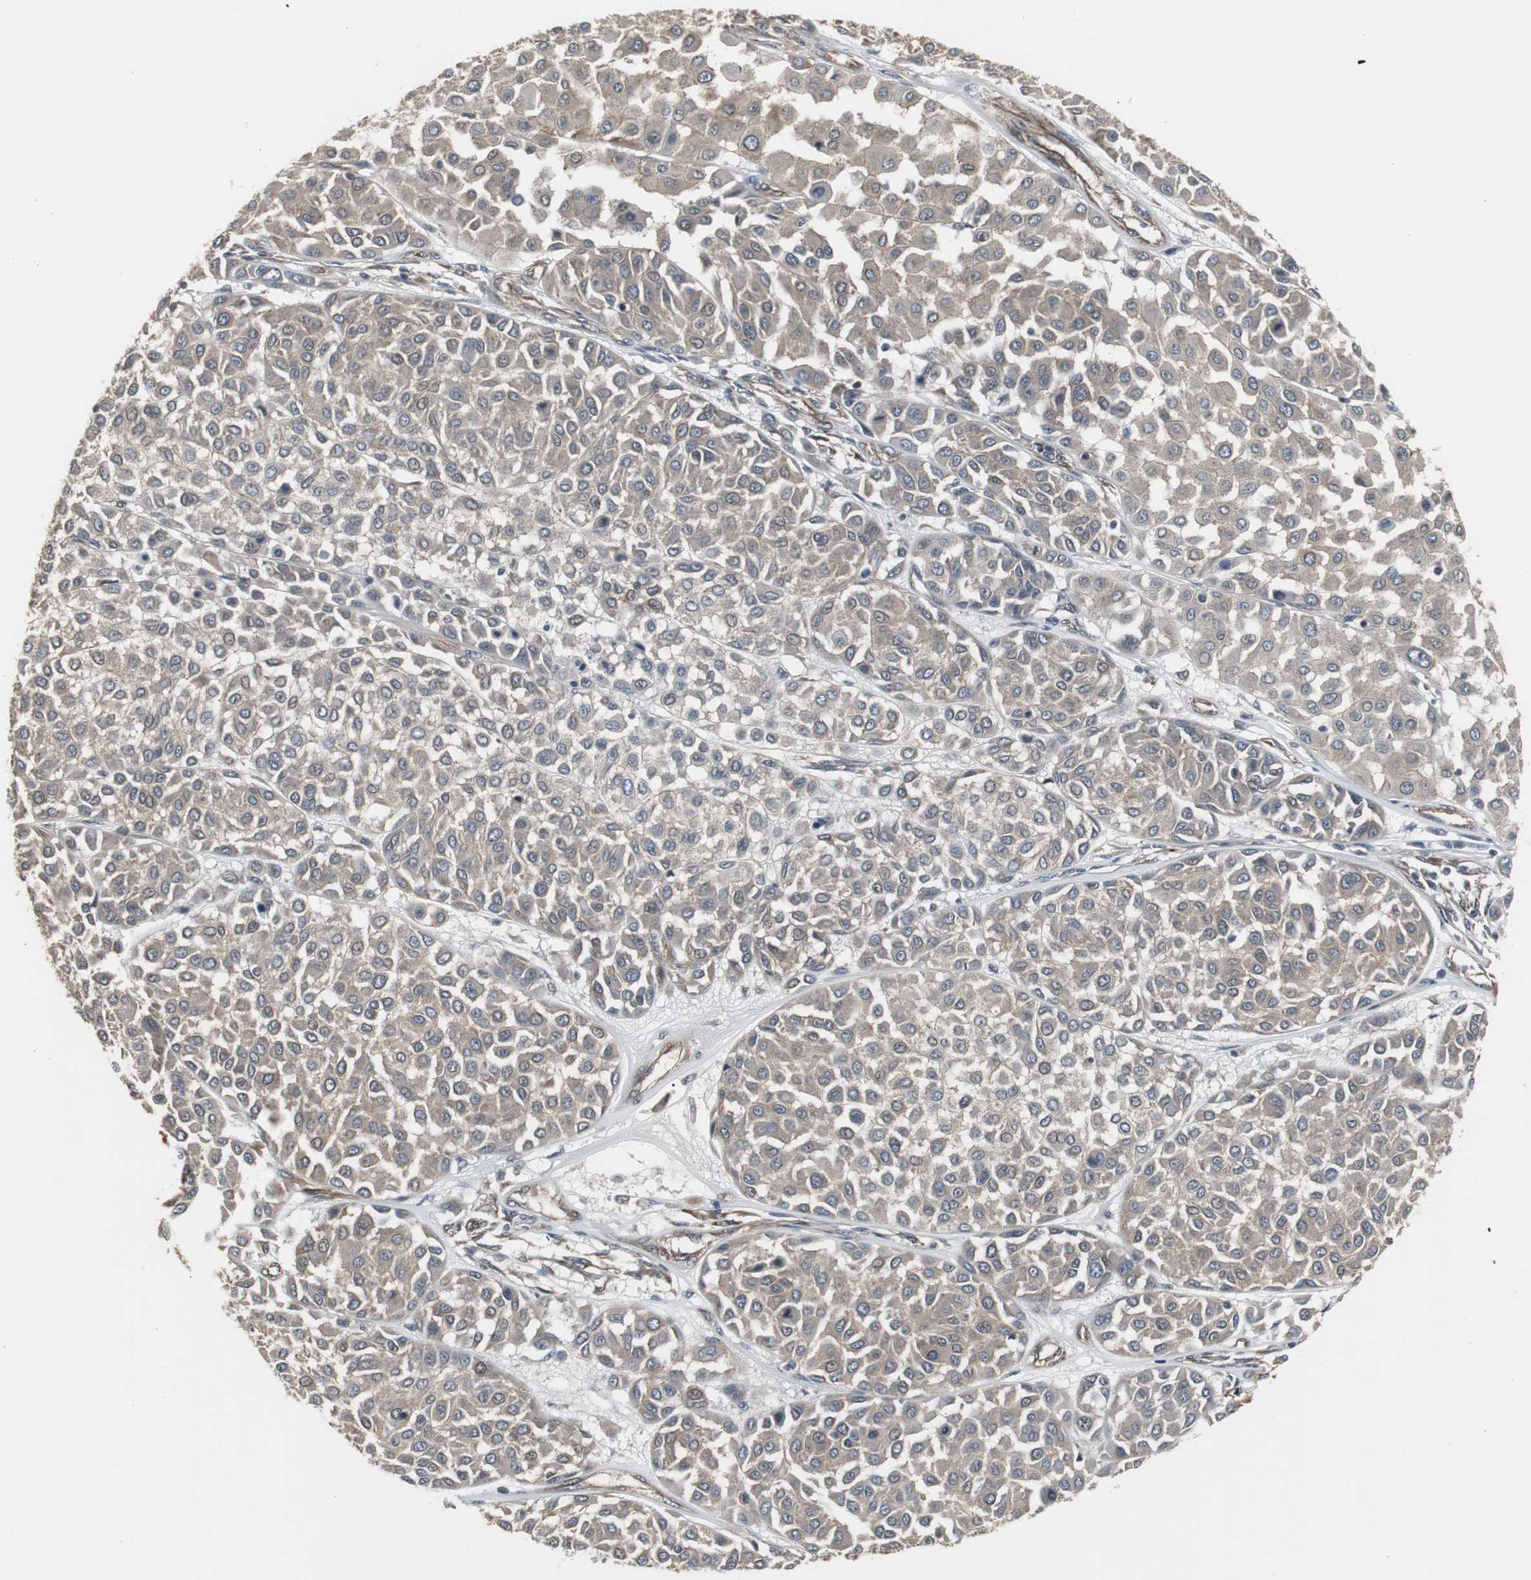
{"staining": {"intensity": "weak", "quantity": ">75%", "location": "cytoplasmic/membranous"}, "tissue": "melanoma", "cell_type": "Tumor cells", "image_type": "cancer", "snomed": [{"axis": "morphology", "description": "Malignant melanoma, Metastatic site"}, {"axis": "topography", "description": "Soft tissue"}], "caption": "Brown immunohistochemical staining in melanoma demonstrates weak cytoplasmic/membranous positivity in approximately >75% of tumor cells.", "gene": "ATP2B2", "patient": {"sex": "male", "age": 41}}